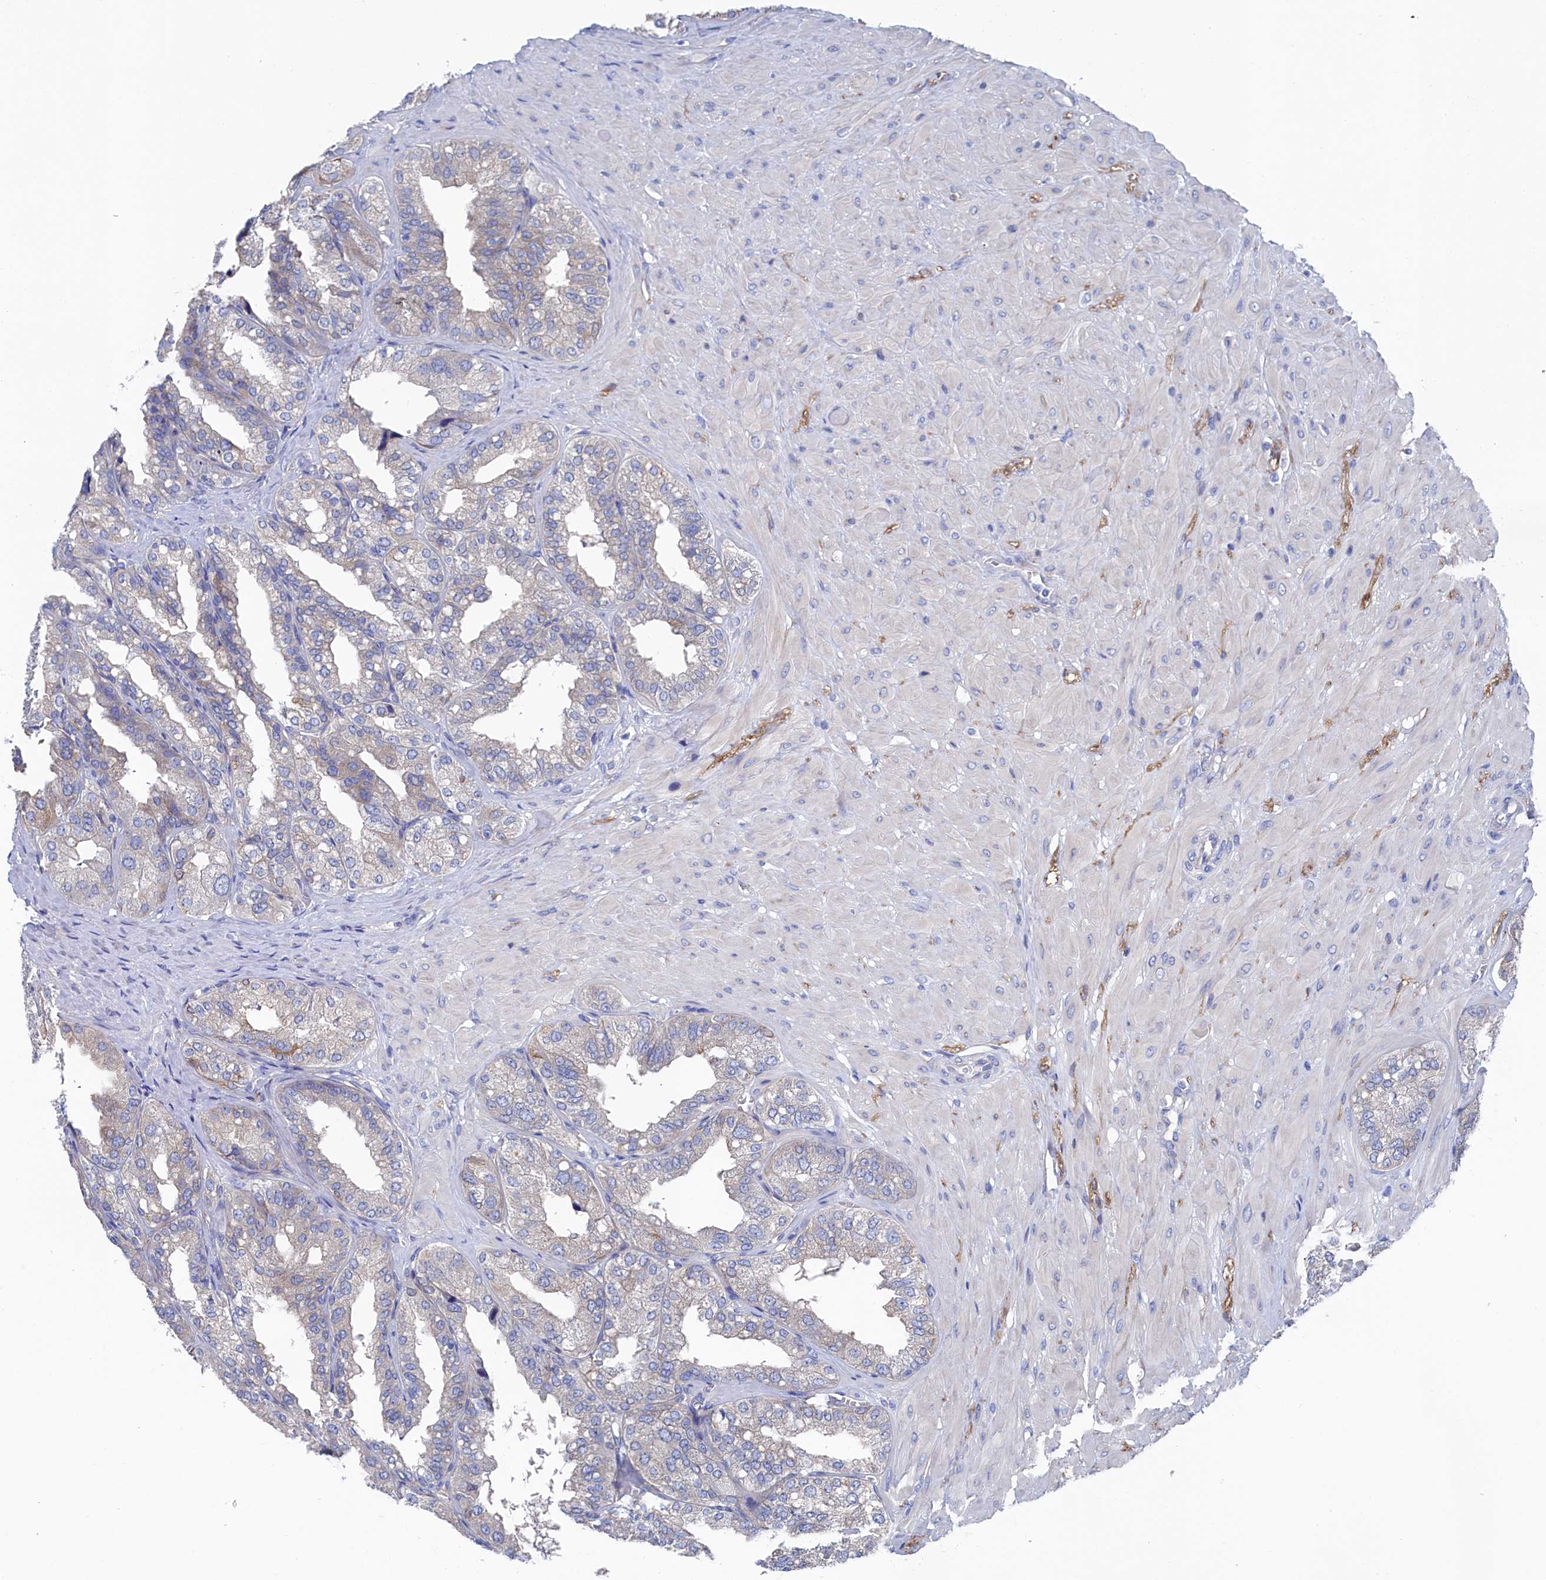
{"staining": {"intensity": "negative", "quantity": "none", "location": "none"}, "tissue": "seminal vesicle", "cell_type": "Glandular cells", "image_type": "normal", "snomed": [{"axis": "morphology", "description": "Normal tissue, NOS"}, {"axis": "topography", "description": "Prostate"}, {"axis": "topography", "description": "Seminal veicle"}], "caption": "Normal seminal vesicle was stained to show a protein in brown. There is no significant expression in glandular cells.", "gene": "TMOD2", "patient": {"sex": "male", "age": 51}}